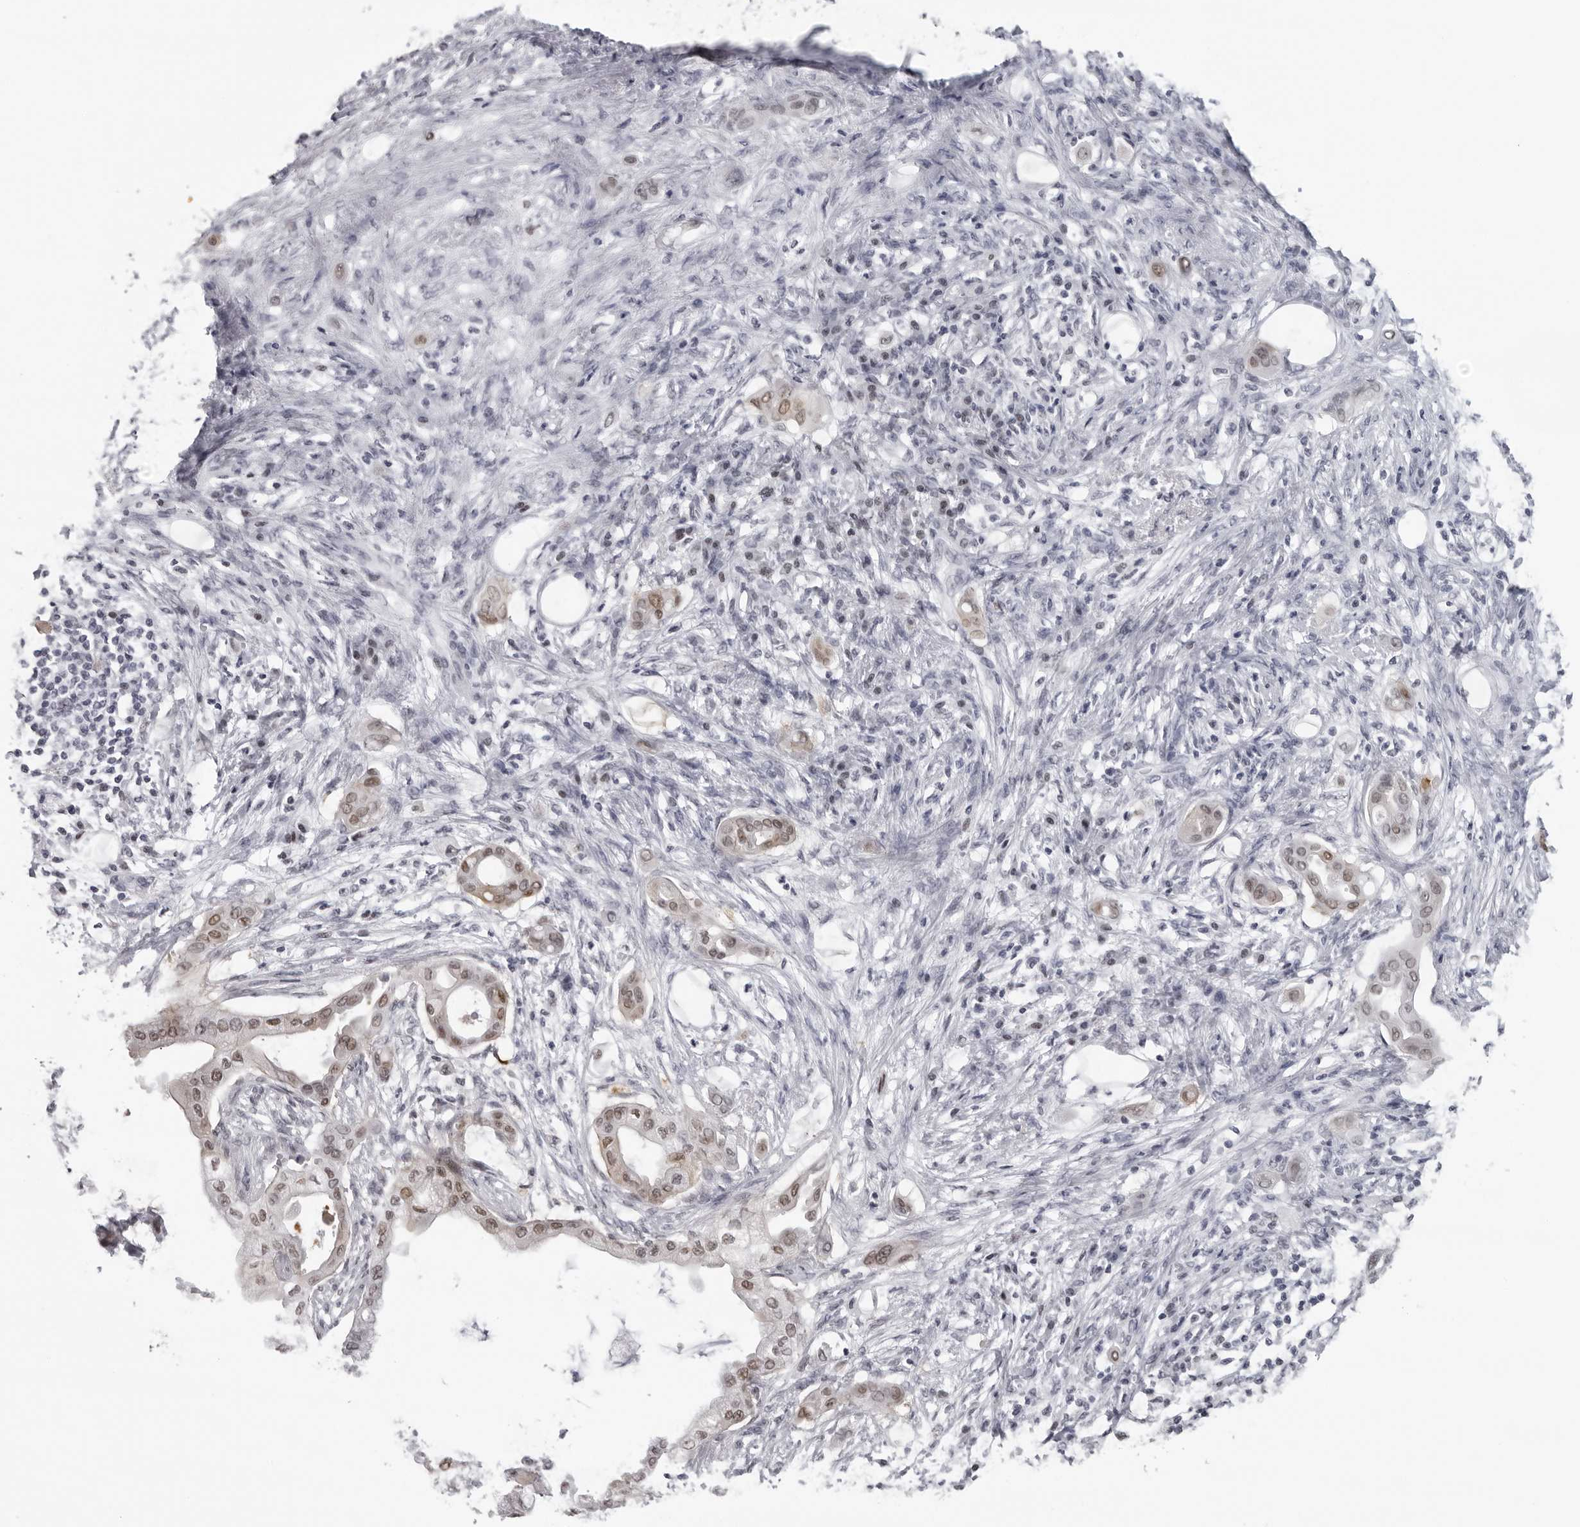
{"staining": {"intensity": "moderate", "quantity": ">75%", "location": "nuclear"}, "tissue": "pancreatic cancer", "cell_type": "Tumor cells", "image_type": "cancer", "snomed": [{"axis": "morphology", "description": "Adenocarcinoma, NOS"}, {"axis": "morphology", "description": "Adenocarcinoma, metastatic, NOS"}, {"axis": "topography", "description": "Lymph node"}, {"axis": "topography", "description": "Pancreas"}, {"axis": "topography", "description": "Duodenum"}], "caption": "A brown stain highlights moderate nuclear expression of a protein in pancreatic cancer tumor cells.", "gene": "ESPN", "patient": {"sex": "female", "age": 64}}